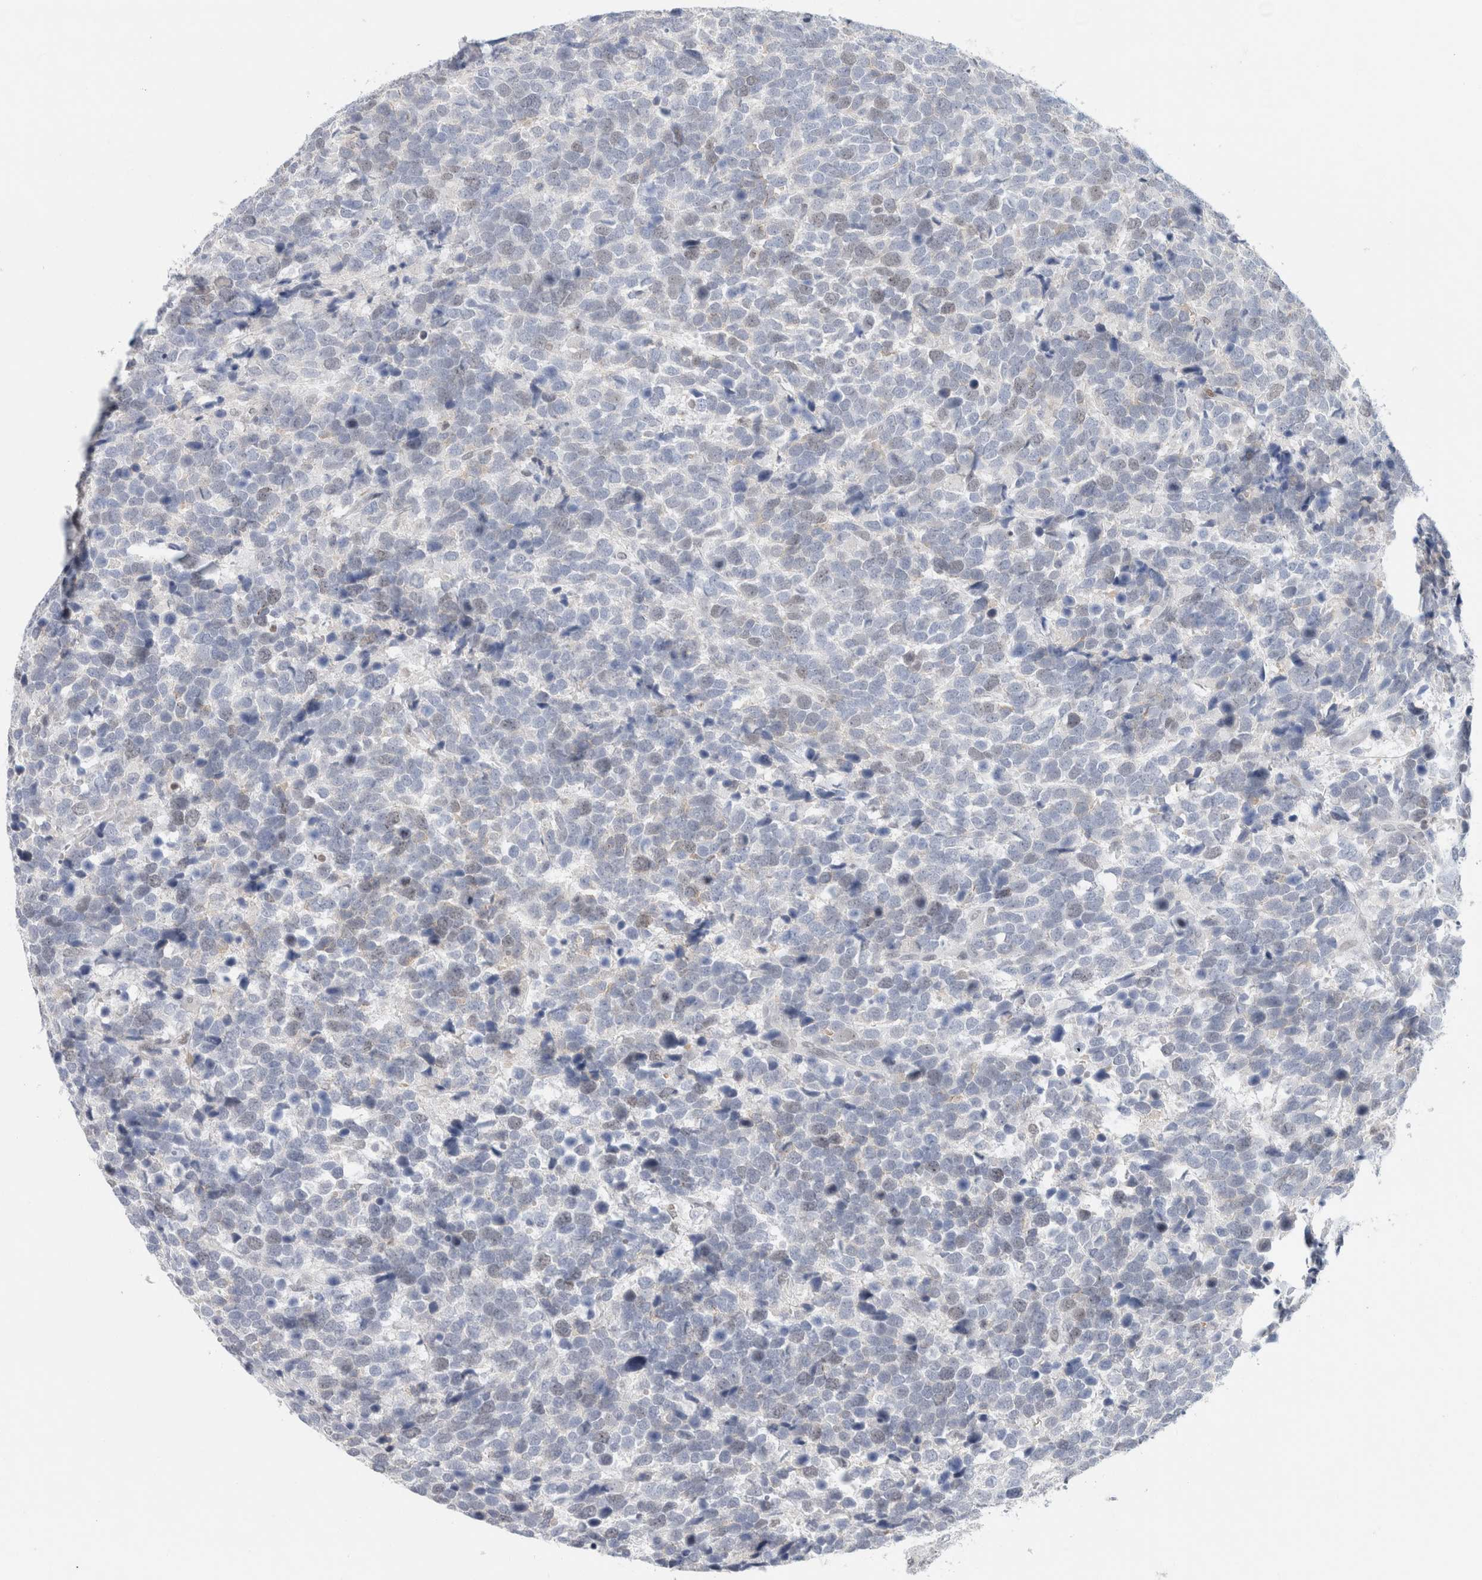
{"staining": {"intensity": "negative", "quantity": "none", "location": "none"}, "tissue": "urothelial cancer", "cell_type": "Tumor cells", "image_type": "cancer", "snomed": [{"axis": "morphology", "description": "Urothelial carcinoma, High grade"}, {"axis": "topography", "description": "Urinary bladder"}], "caption": "DAB (3,3'-diaminobenzidine) immunohistochemical staining of urothelial cancer reveals no significant expression in tumor cells.", "gene": "KNL1", "patient": {"sex": "female", "age": 82}}